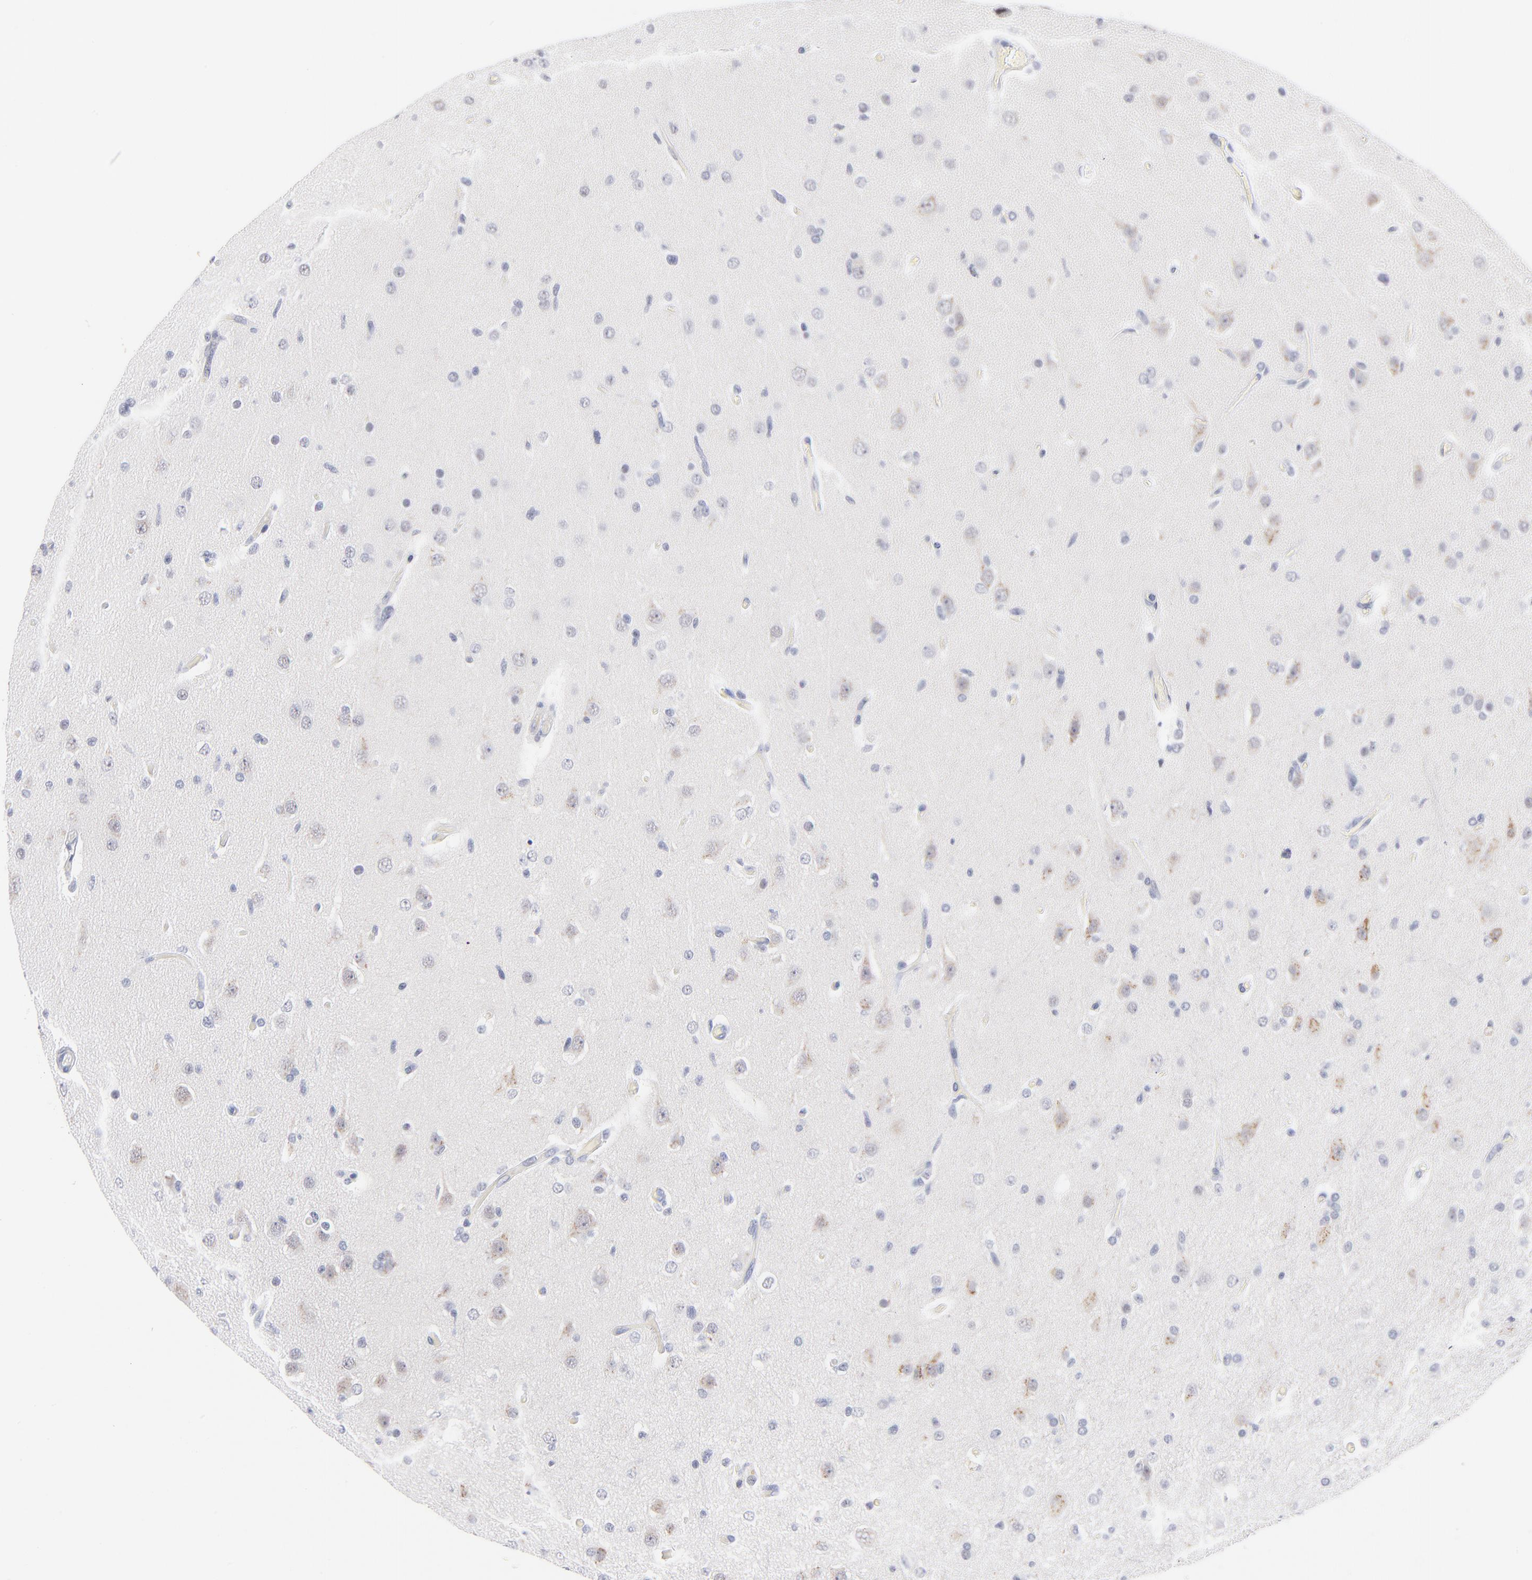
{"staining": {"intensity": "negative", "quantity": "none", "location": "none"}, "tissue": "glioma", "cell_type": "Tumor cells", "image_type": "cancer", "snomed": [{"axis": "morphology", "description": "Glioma, malignant, High grade"}, {"axis": "topography", "description": "Brain"}], "caption": "This is an immunohistochemistry image of human malignant high-grade glioma. There is no staining in tumor cells.", "gene": "KHNYN", "patient": {"sex": "male", "age": 33}}